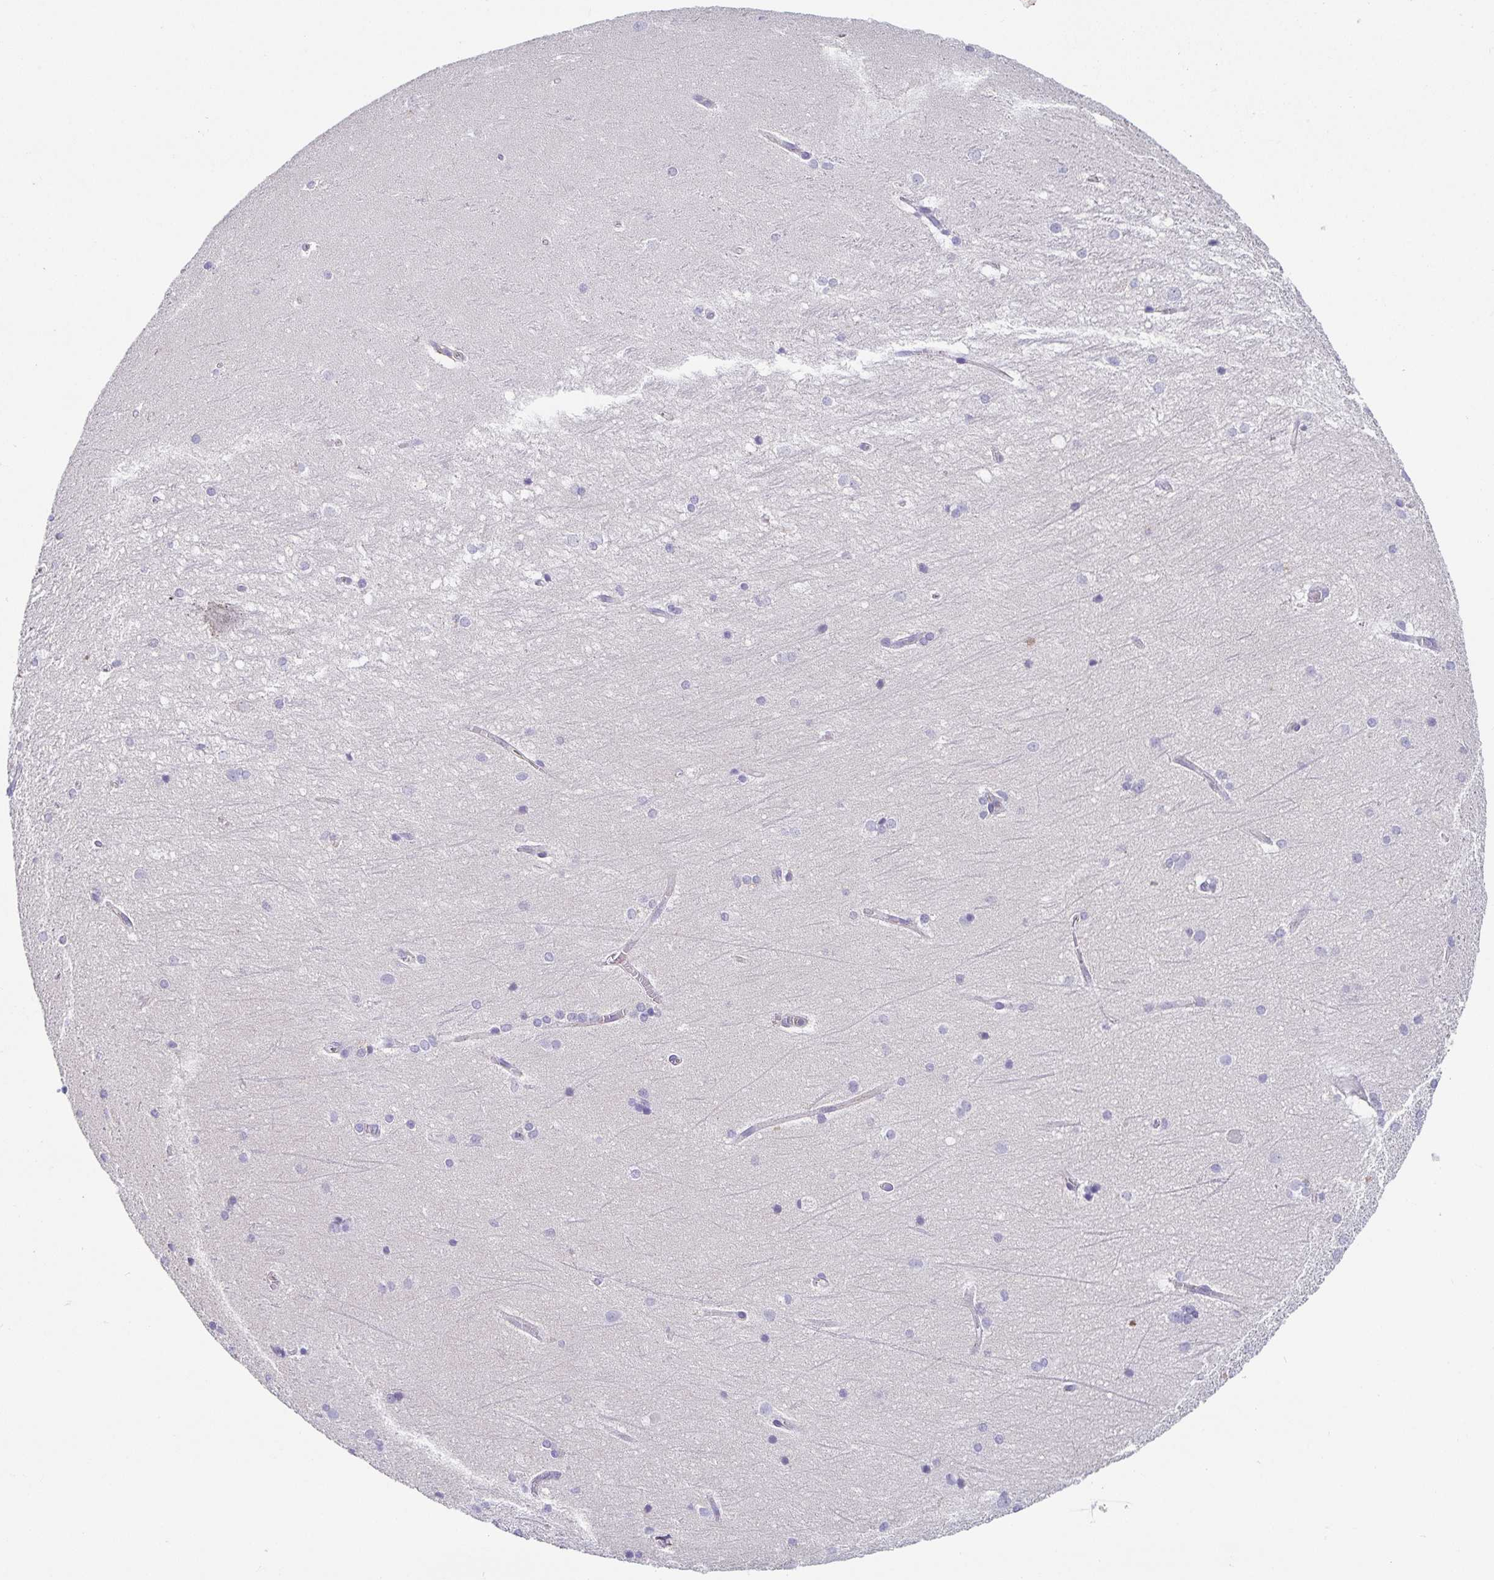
{"staining": {"intensity": "negative", "quantity": "none", "location": "none"}, "tissue": "hippocampus", "cell_type": "Glial cells", "image_type": "normal", "snomed": [{"axis": "morphology", "description": "Normal tissue, NOS"}, {"axis": "topography", "description": "Cerebral cortex"}, {"axis": "topography", "description": "Hippocampus"}], "caption": "IHC image of unremarkable hippocampus stained for a protein (brown), which shows no staining in glial cells.", "gene": "PIWIL3", "patient": {"sex": "female", "age": 19}}